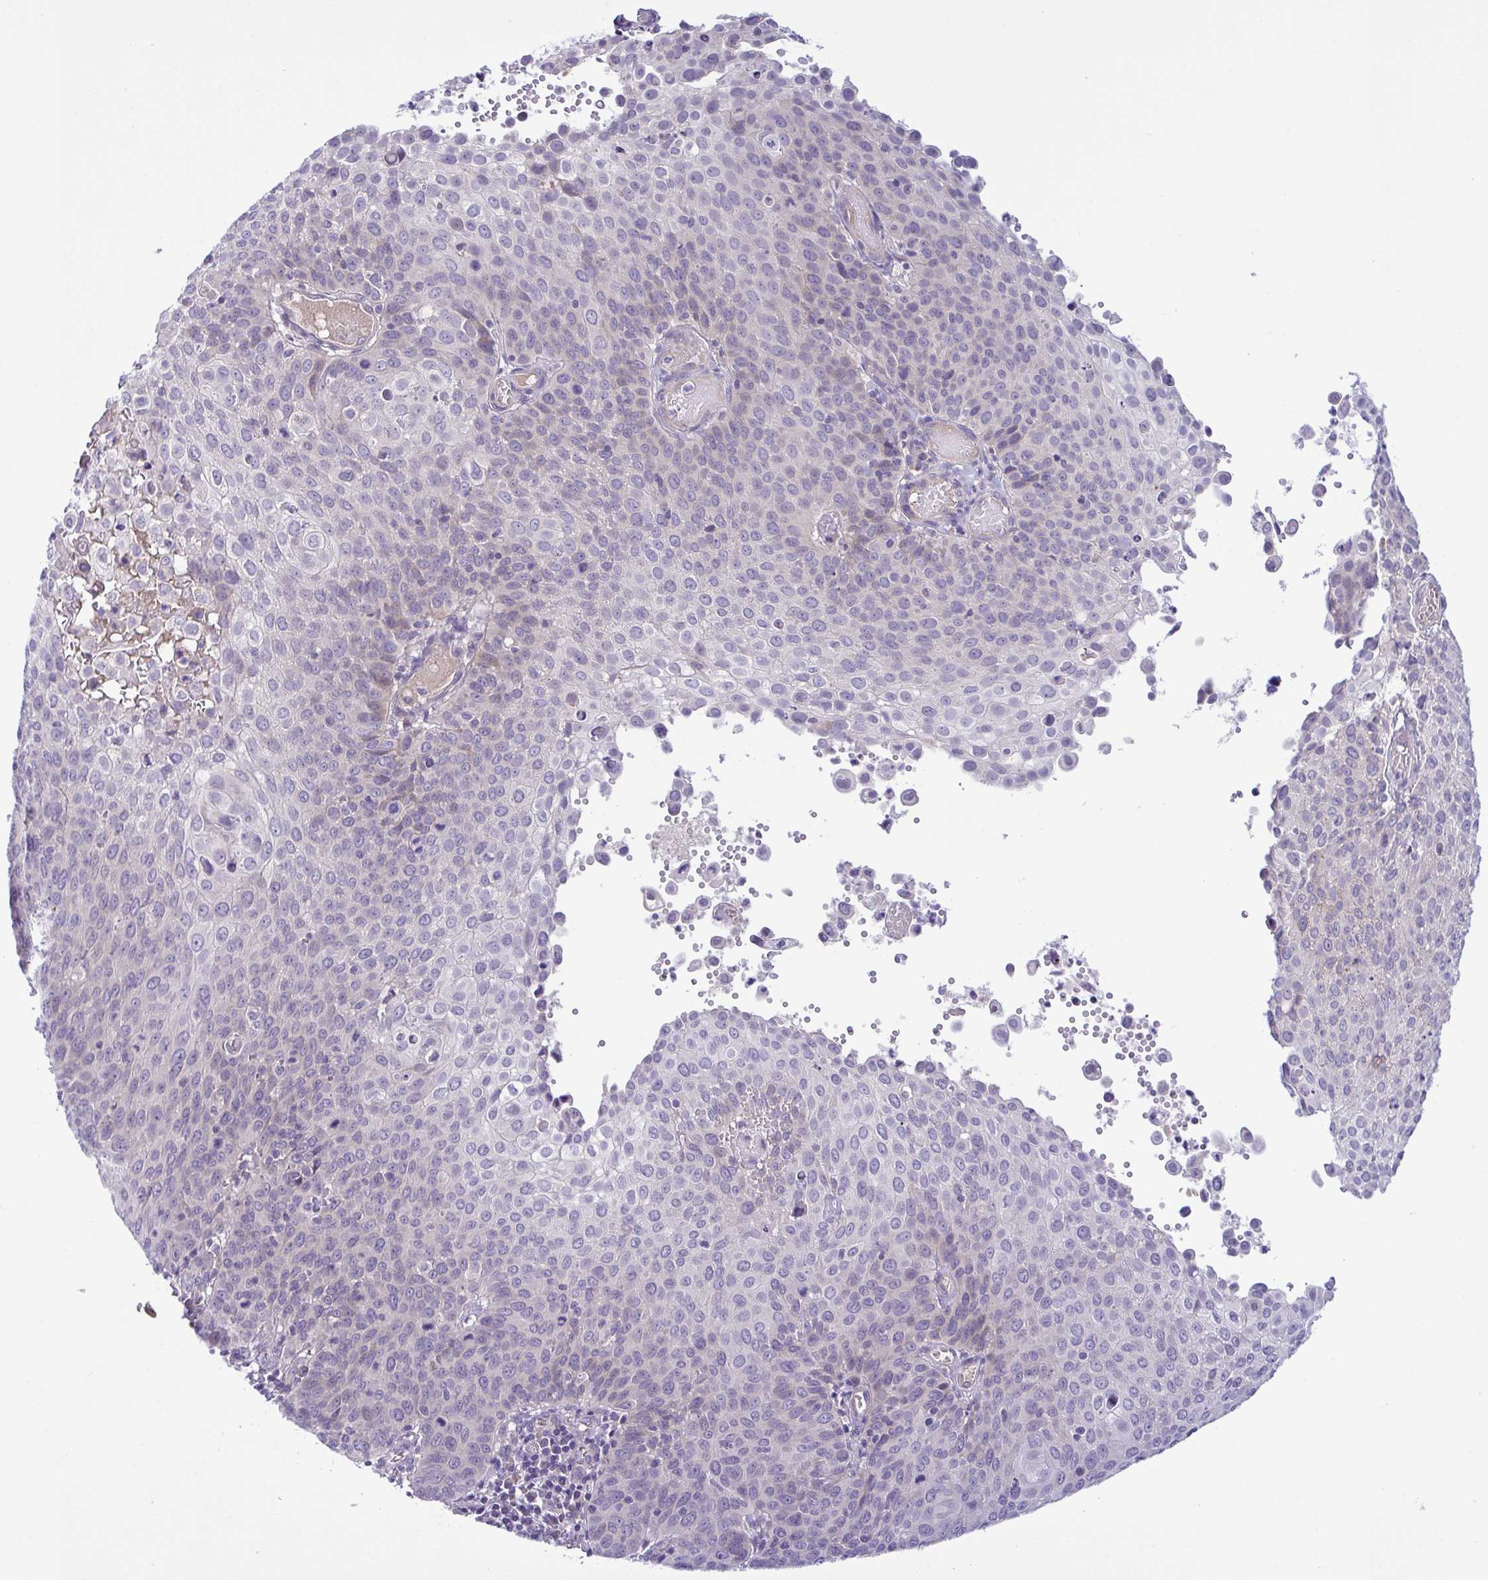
{"staining": {"intensity": "negative", "quantity": "none", "location": "none"}, "tissue": "cervical cancer", "cell_type": "Tumor cells", "image_type": "cancer", "snomed": [{"axis": "morphology", "description": "Squamous cell carcinoma, NOS"}, {"axis": "topography", "description": "Cervix"}], "caption": "An IHC histopathology image of cervical squamous cell carcinoma is shown. There is no staining in tumor cells of cervical squamous cell carcinoma.", "gene": "SYNPO2L", "patient": {"sex": "female", "age": 65}}